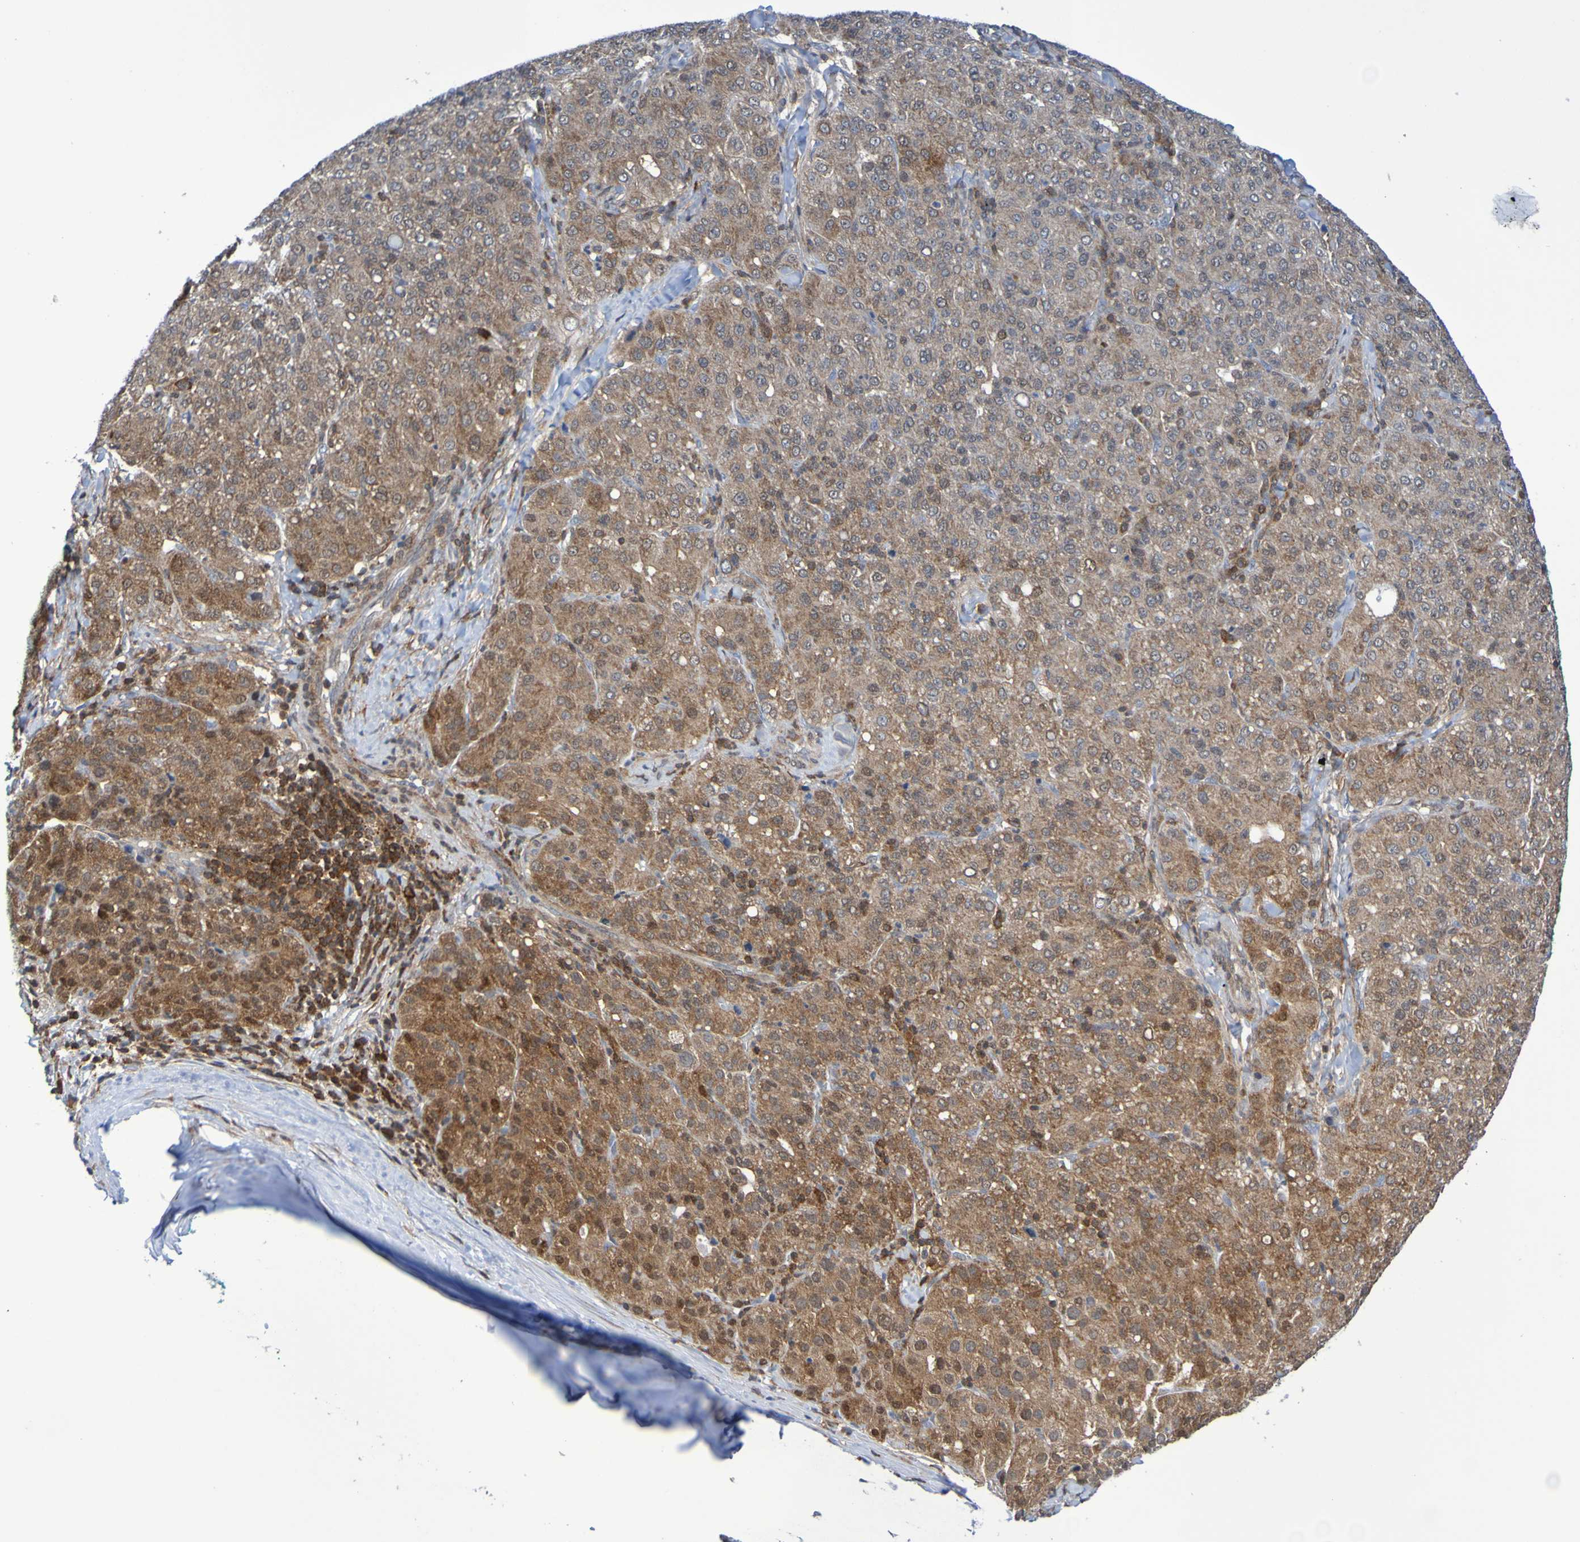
{"staining": {"intensity": "moderate", "quantity": ">75%", "location": "cytoplasmic/membranous"}, "tissue": "liver cancer", "cell_type": "Tumor cells", "image_type": "cancer", "snomed": [{"axis": "morphology", "description": "Carcinoma, Hepatocellular, NOS"}, {"axis": "topography", "description": "Liver"}], "caption": "Liver cancer stained for a protein reveals moderate cytoplasmic/membranous positivity in tumor cells. (DAB = brown stain, brightfield microscopy at high magnification).", "gene": "ATIC", "patient": {"sex": "male", "age": 65}}